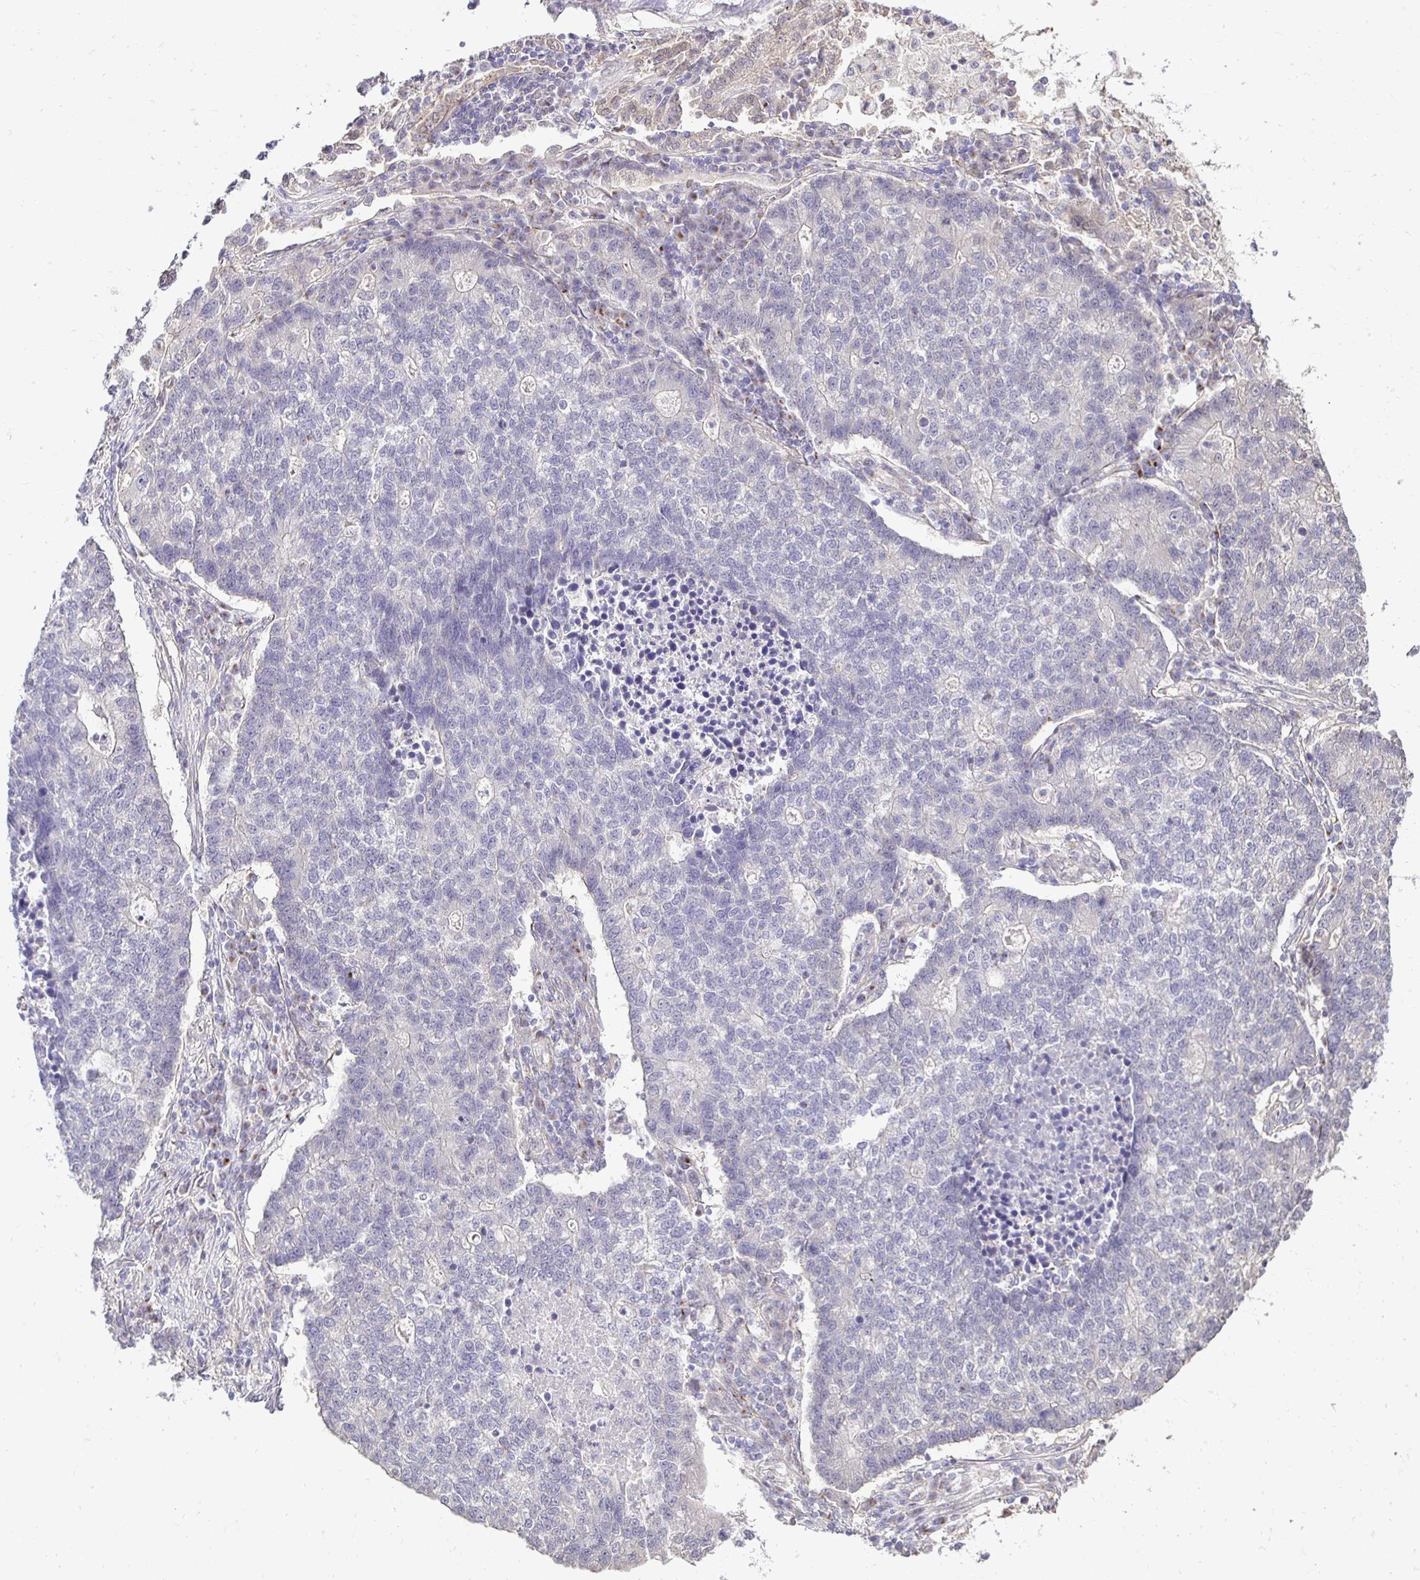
{"staining": {"intensity": "negative", "quantity": "none", "location": "none"}, "tissue": "lung cancer", "cell_type": "Tumor cells", "image_type": "cancer", "snomed": [{"axis": "morphology", "description": "Adenocarcinoma, NOS"}, {"axis": "topography", "description": "Lung"}], "caption": "A histopathology image of lung adenocarcinoma stained for a protein shows no brown staining in tumor cells.", "gene": "SLC9A1", "patient": {"sex": "male", "age": 57}}